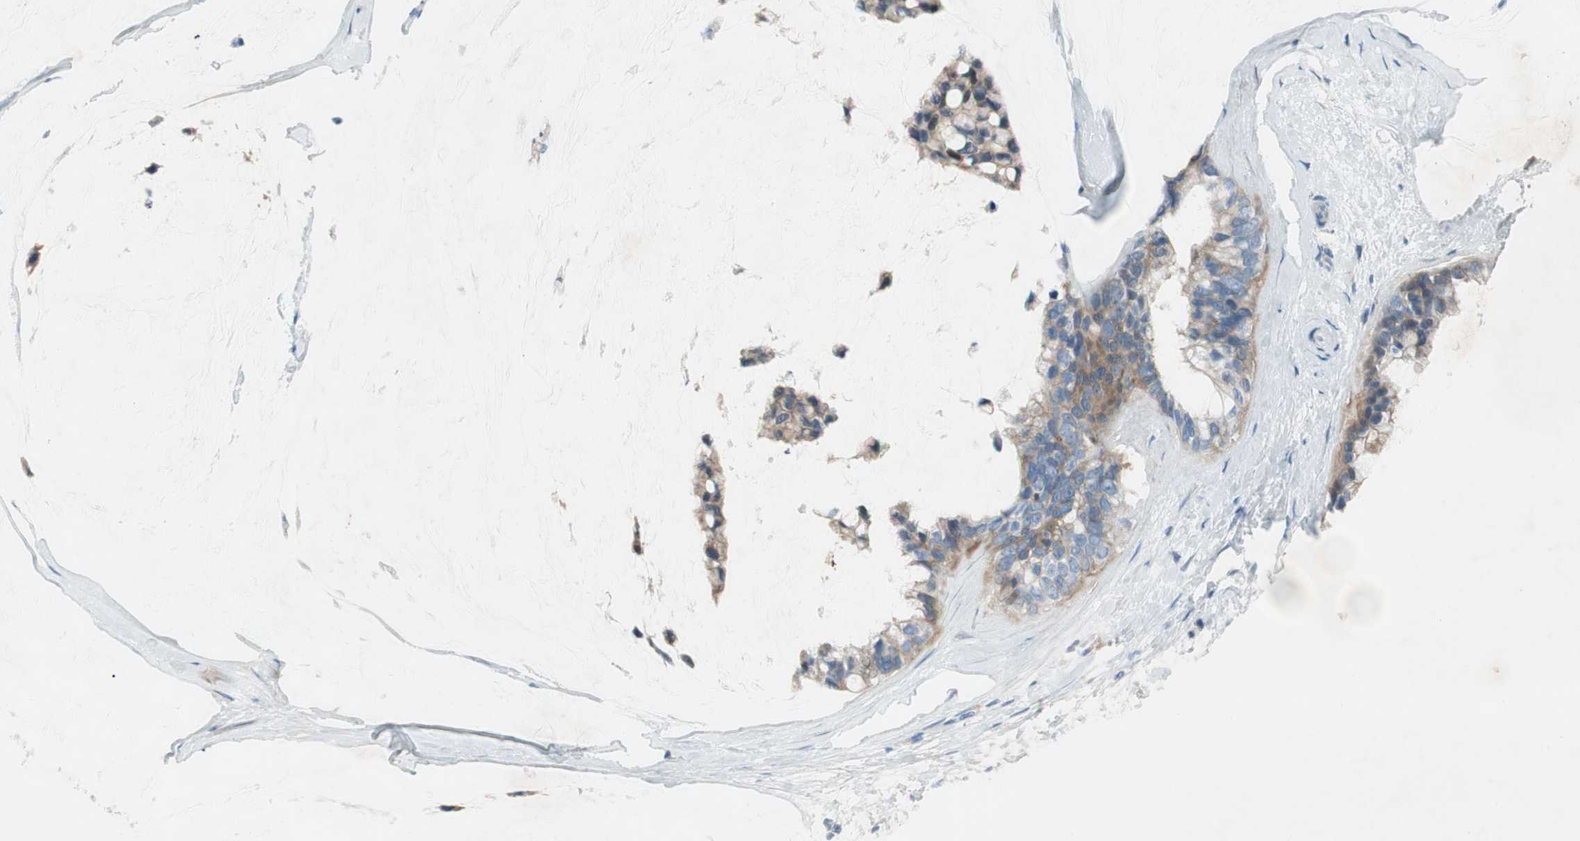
{"staining": {"intensity": "moderate", "quantity": "25%-75%", "location": "cytoplasmic/membranous"}, "tissue": "ovarian cancer", "cell_type": "Tumor cells", "image_type": "cancer", "snomed": [{"axis": "morphology", "description": "Cystadenocarcinoma, mucinous, NOS"}, {"axis": "topography", "description": "Ovary"}], "caption": "Ovarian mucinous cystadenocarcinoma stained with a brown dye exhibits moderate cytoplasmic/membranous positive expression in about 25%-75% of tumor cells.", "gene": "PRRG4", "patient": {"sex": "female", "age": 39}}